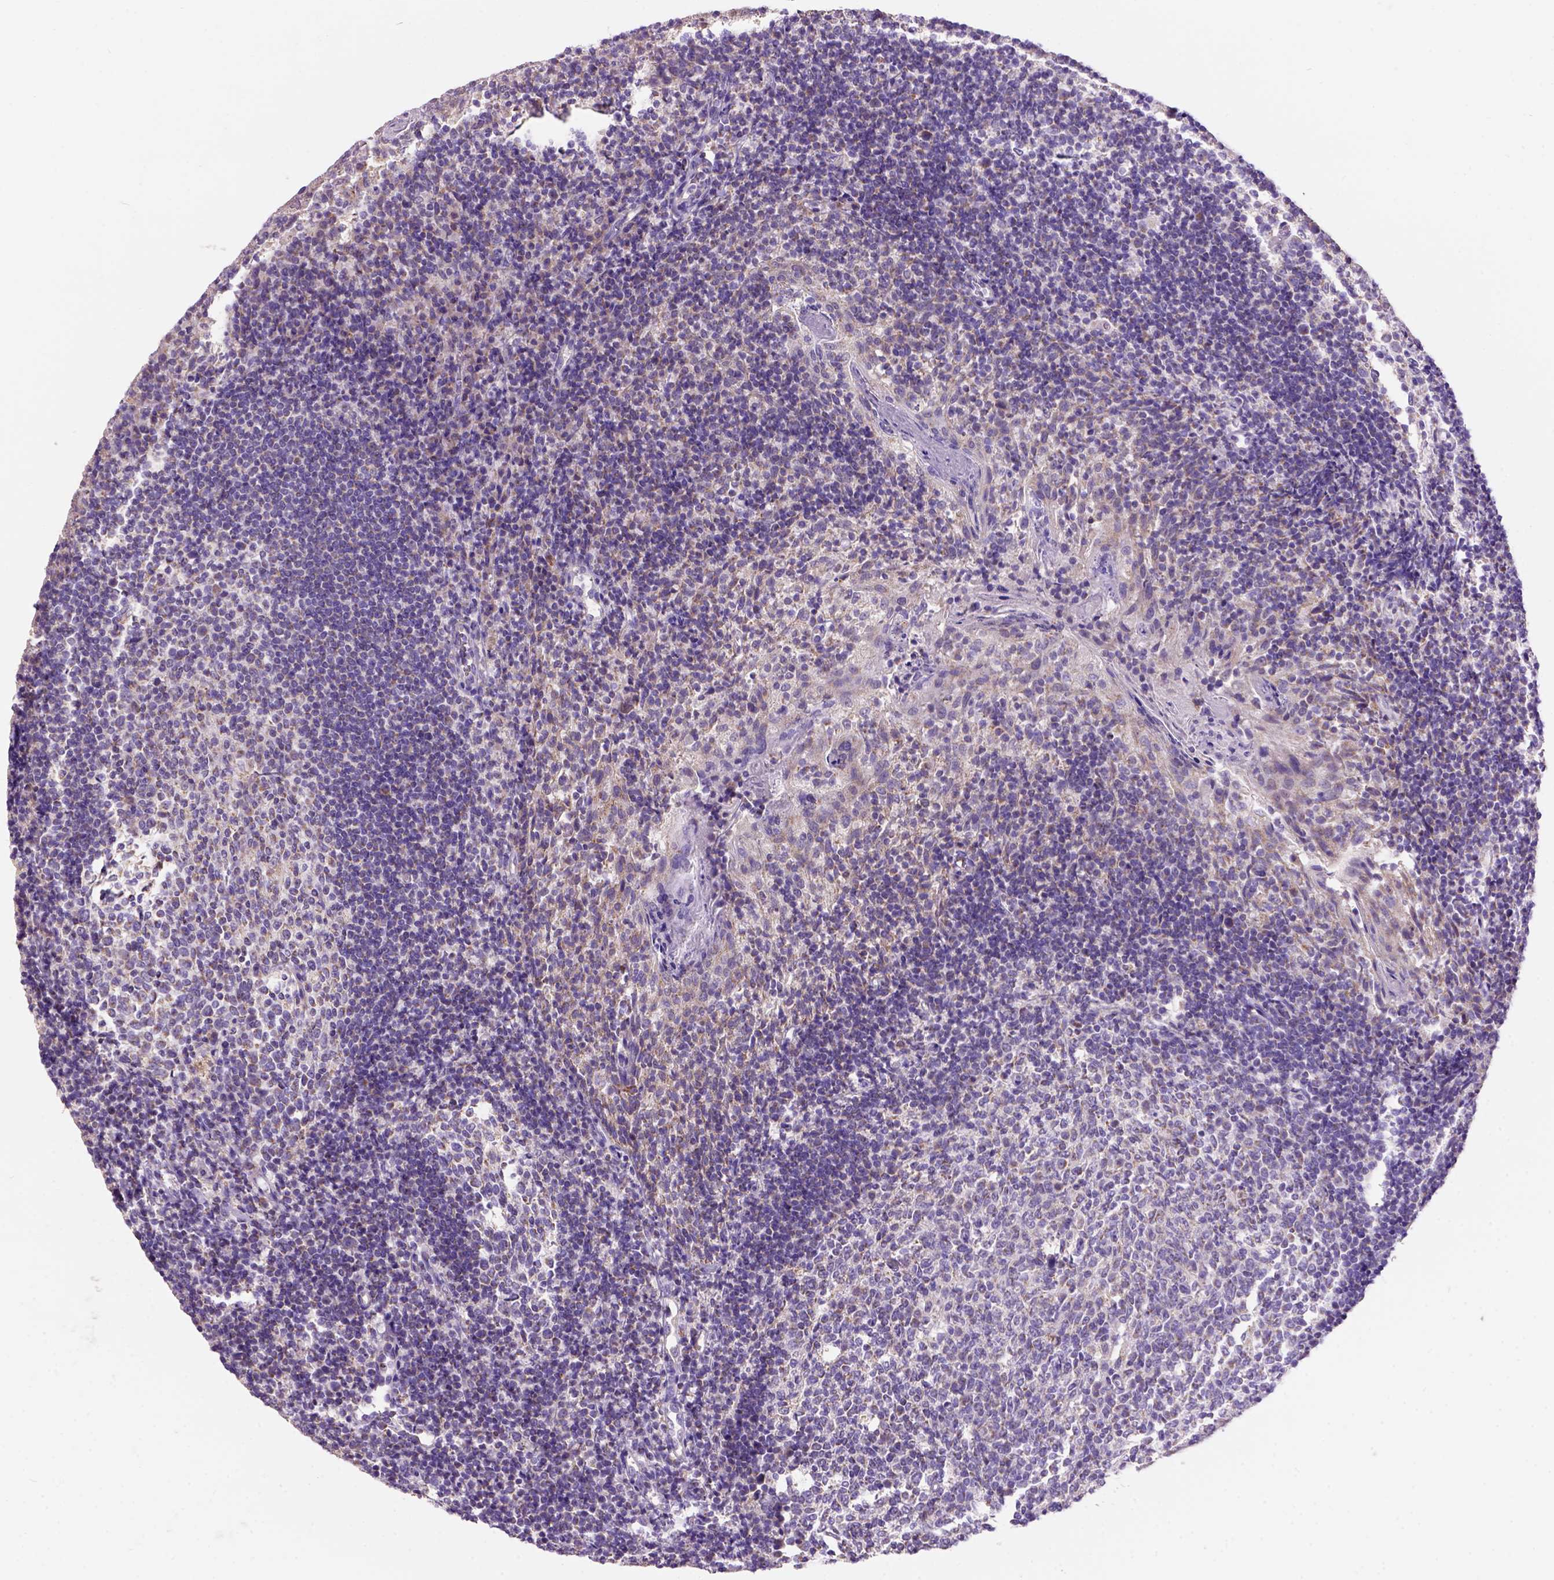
{"staining": {"intensity": "moderate", "quantity": "<25%", "location": "cytoplasmic/membranous"}, "tissue": "tonsil", "cell_type": "Germinal center cells", "image_type": "normal", "snomed": [{"axis": "morphology", "description": "Normal tissue, NOS"}, {"axis": "topography", "description": "Tonsil"}], "caption": "IHC (DAB (3,3'-diaminobenzidine)) staining of benign tonsil displays moderate cytoplasmic/membranous protein expression in about <25% of germinal center cells. The staining was performed using DAB (3,3'-diaminobenzidine) to visualize the protein expression in brown, while the nuclei were stained in blue with hematoxylin (Magnification: 20x).", "gene": "L2HGDH", "patient": {"sex": "female", "age": 10}}